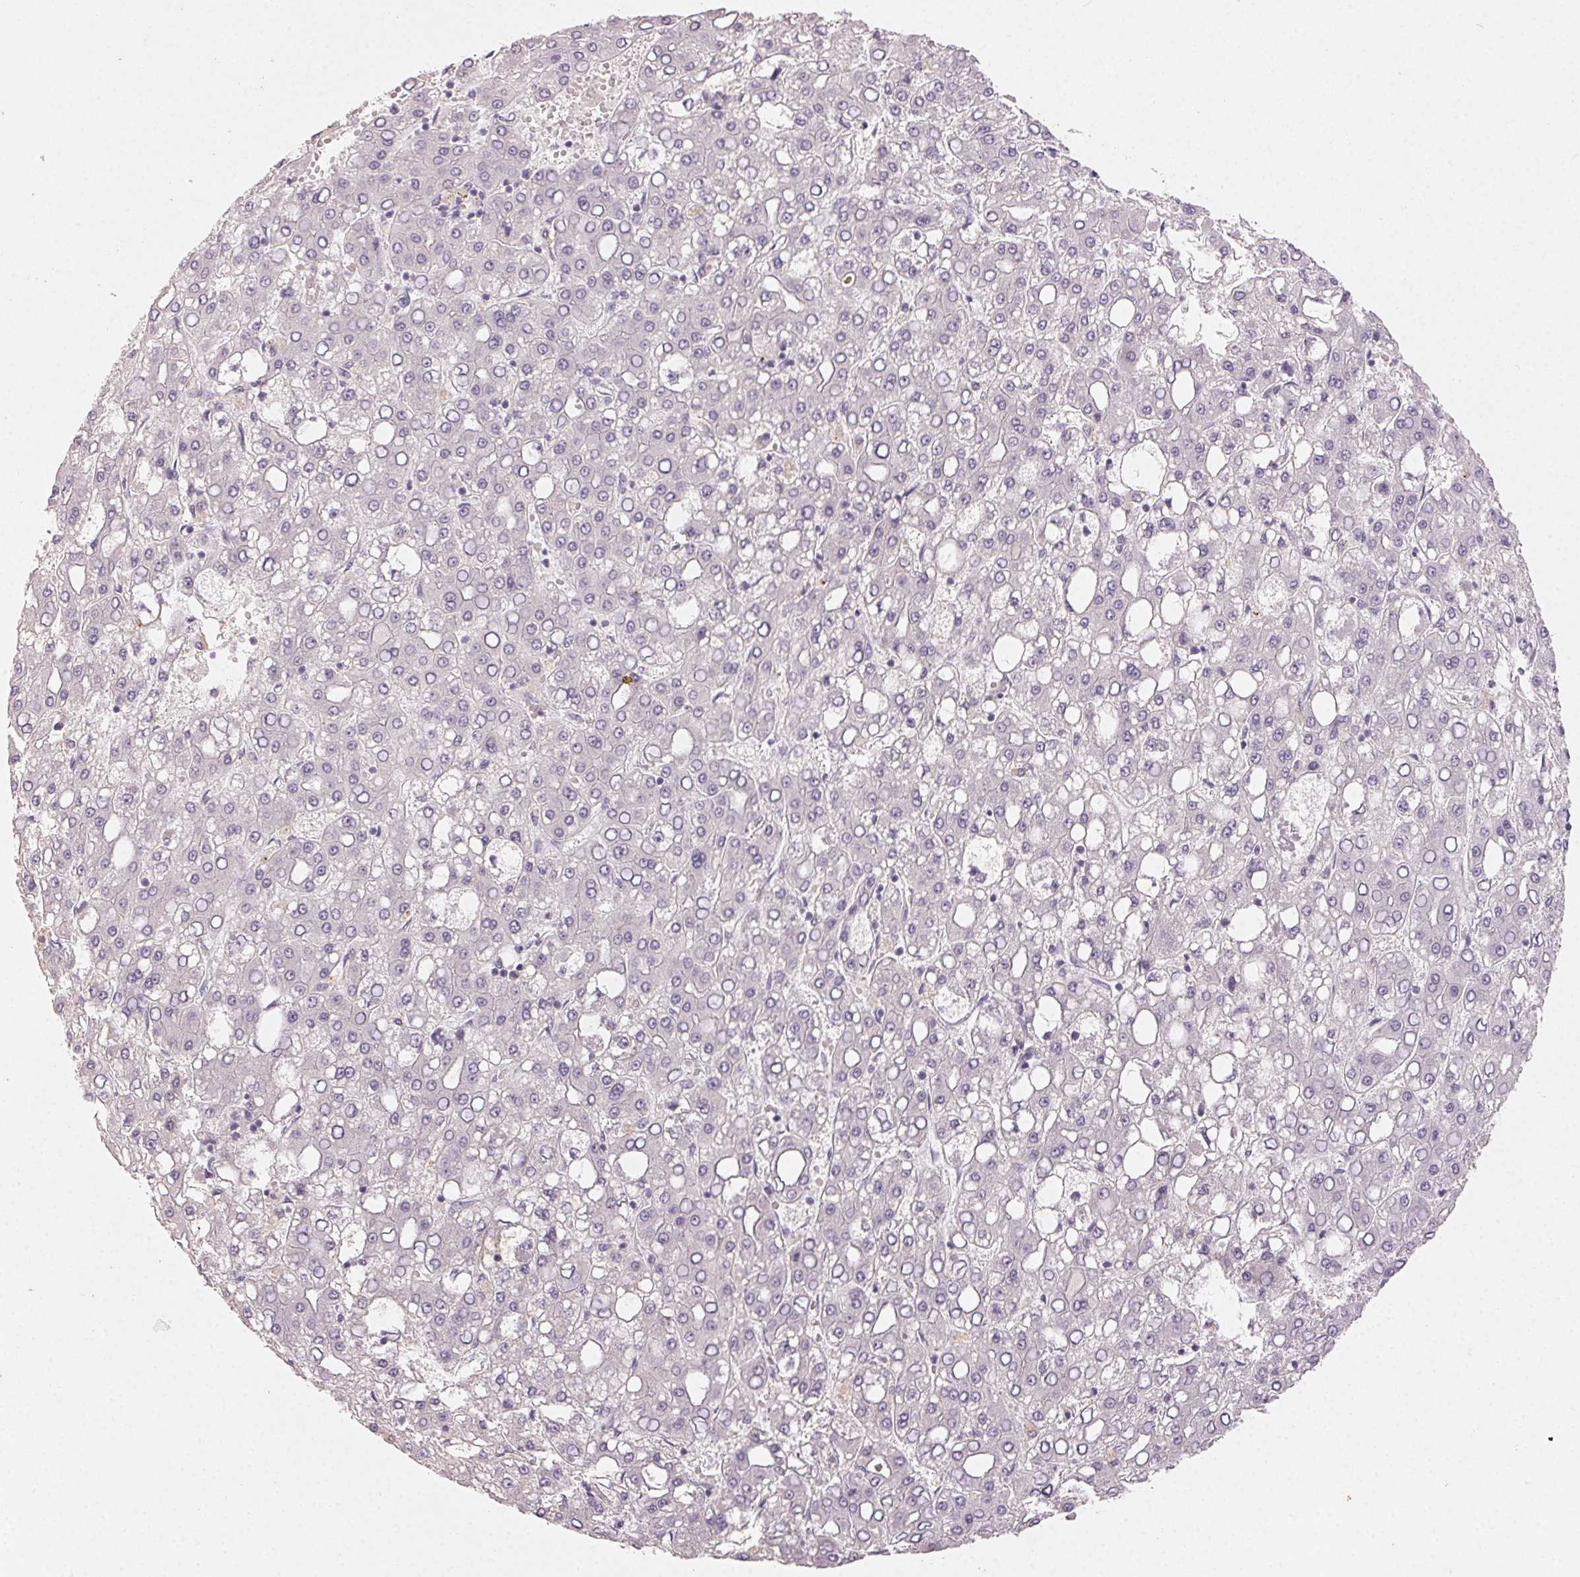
{"staining": {"intensity": "negative", "quantity": "none", "location": "none"}, "tissue": "liver cancer", "cell_type": "Tumor cells", "image_type": "cancer", "snomed": [{"axis": "morphology", "description": "Carcinoma, Hepatocellular, NOS"}, {"axis": "topography", "description": "Liver"}], "caption": "Immunohistochemistry image of hepatocellular carcinoma (liver) stained for a protein (brown), which demonstrates no positivity in tumor cells. (Brightfield microscopy of DAB (3,3'-diaminobenzidine) IHC at high magnification).", "gene": "LVRN", "patient": {"sex": "male", "age": 65}}